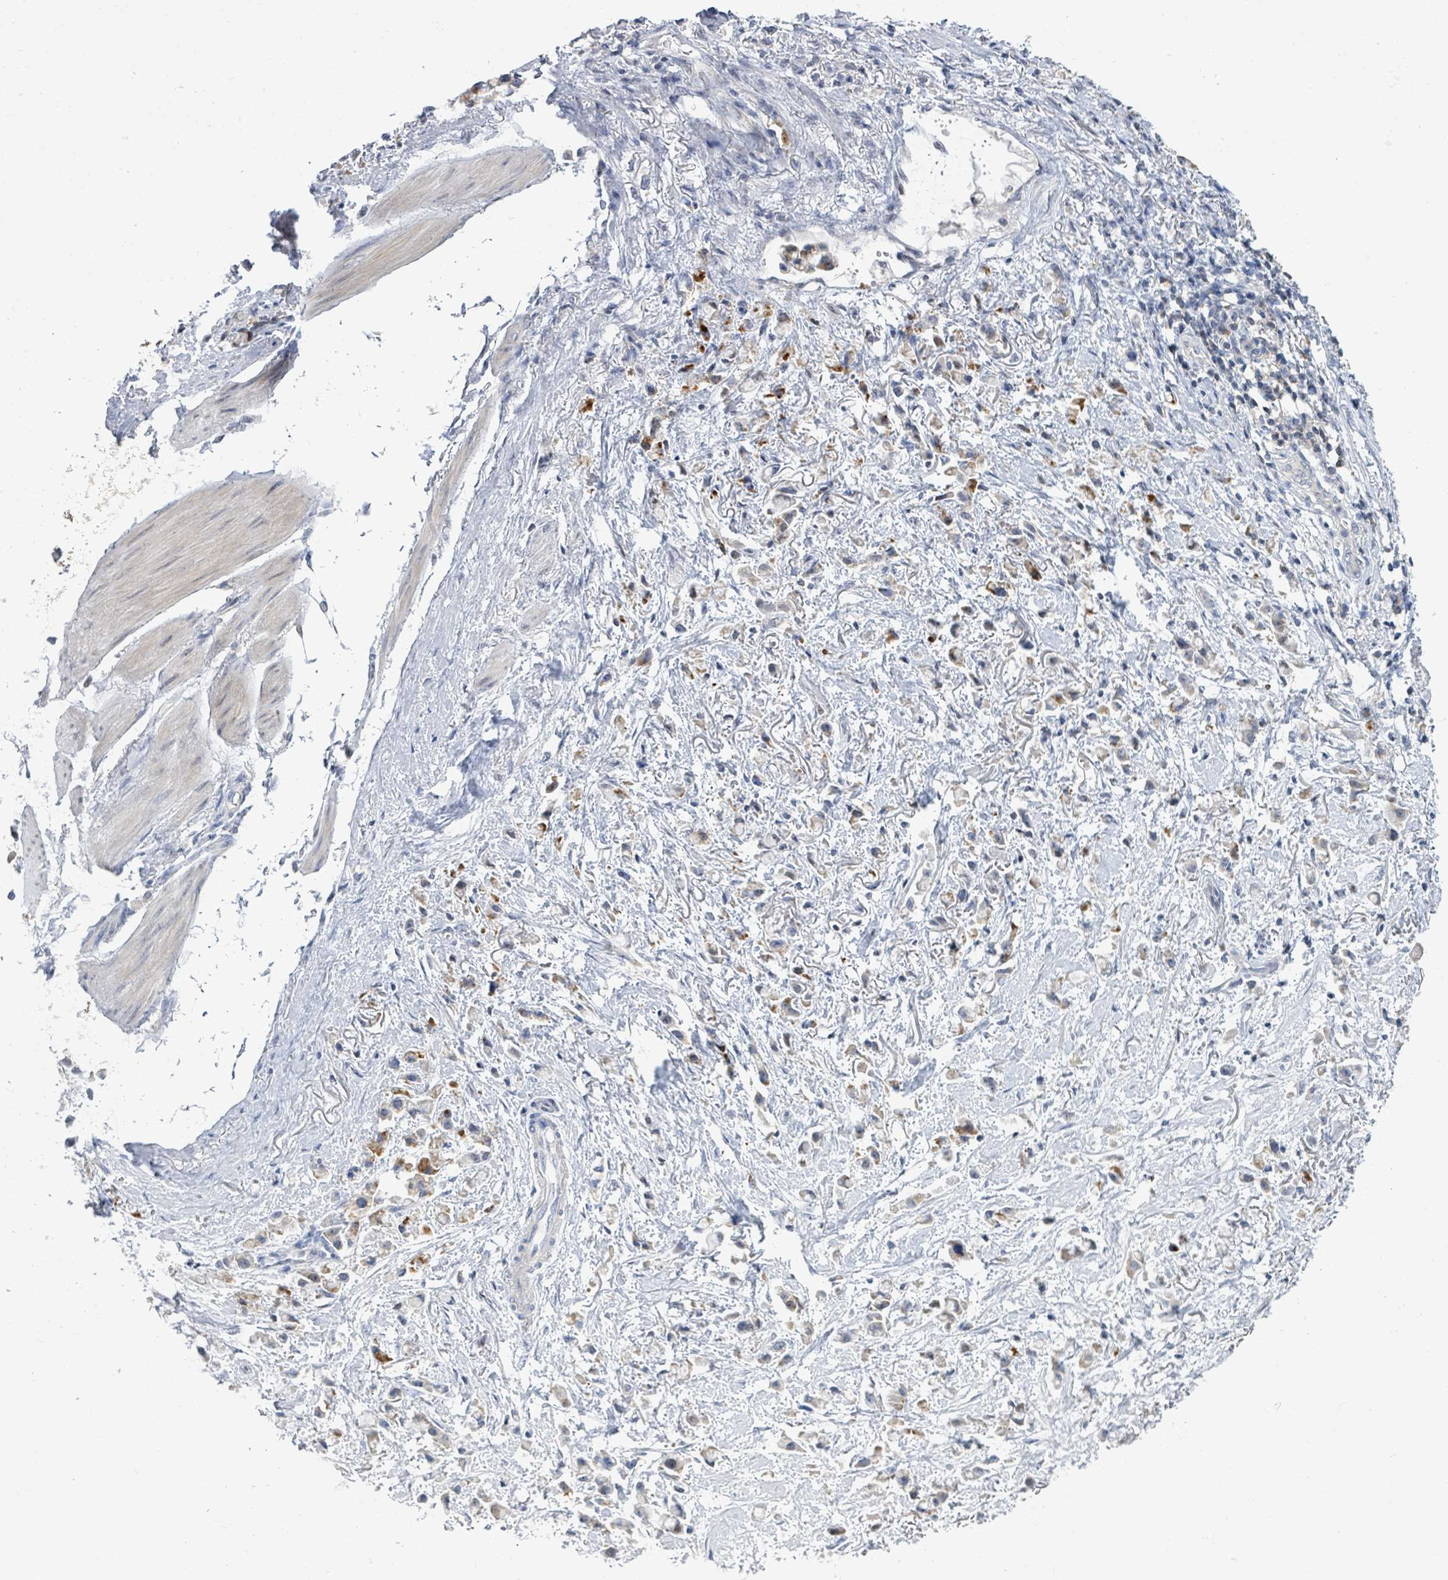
{"staining": {"intensity": "negative", "quantity": "none", "location": "none"}, "tissue": "stomach cancer", "cell_type": "Tumor cells", "image_type": "cancer", "snomed": [{"axis": "morphology", "description": "Adenocarcinoma, NOS"}, {"axis": "topography", "description": "Stomach"}], "caption": "Immunohistochemistry histopathology image of neoplastic tissue: stomach cancer stained with DAB demonstrates no significant protein expression in tumor cells.", "gene": "DGKZ", "patient": {"sex": "female", "age": 81}}